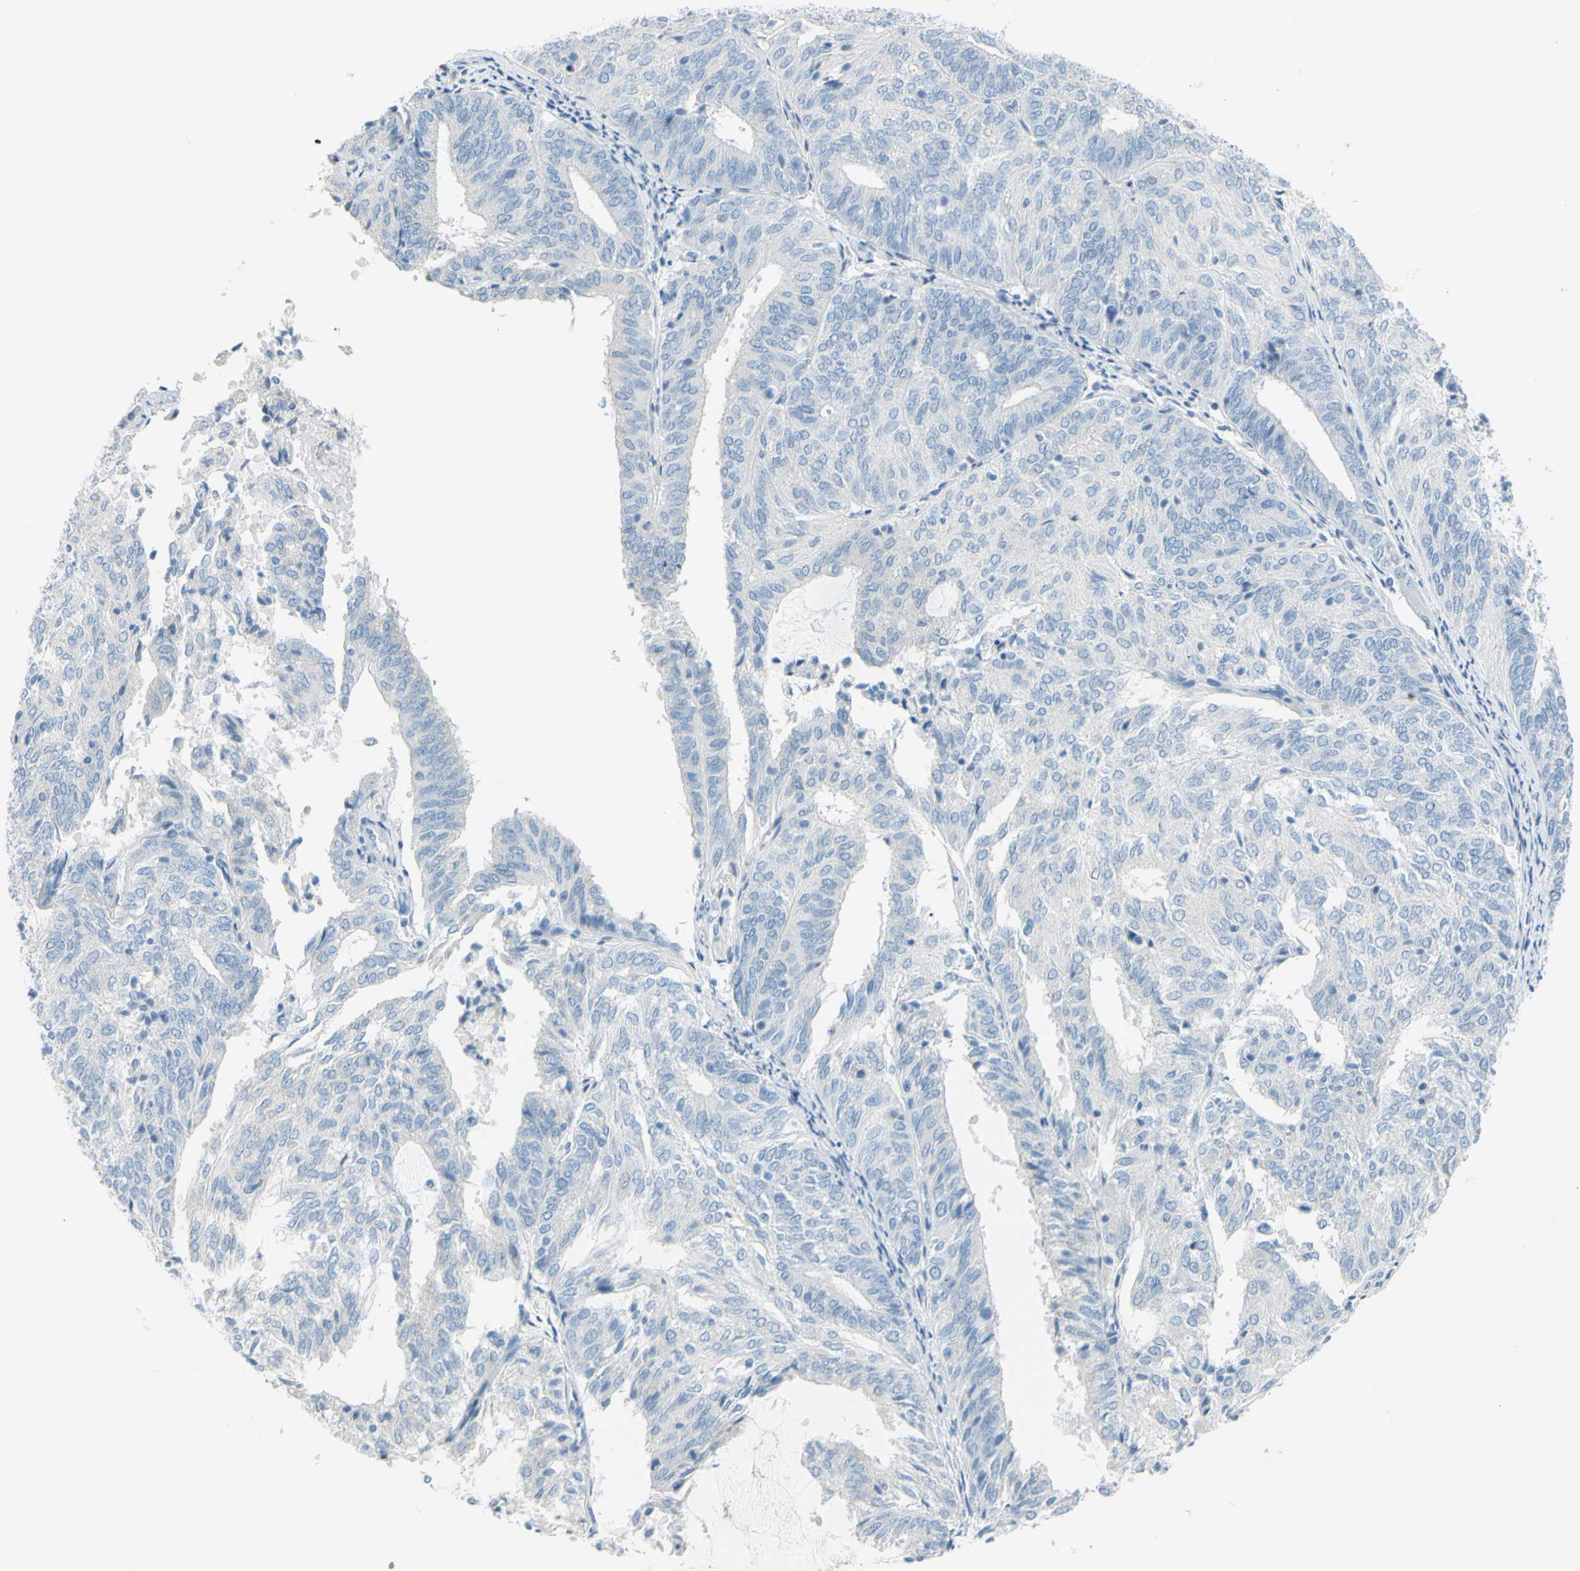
{"staining": {"intensity": "negative", "quantity": "none", "location": "none"}, "tissue": "endometrial cancer", "cell_type": "Tumor cells", "image_type": "cancer", "snomed": [{"axis": "morphology", "description": "Adenocarcinoma, NOS"}, {"axis": "topography", "description": "Uterus"}], "caption": "Endometrial cancer (adenocarcinoma) stained for a protein using IHC reveals no expression tumor cells.", "gene": "DCT", "patient": {"sex": "female", "age": 60}}